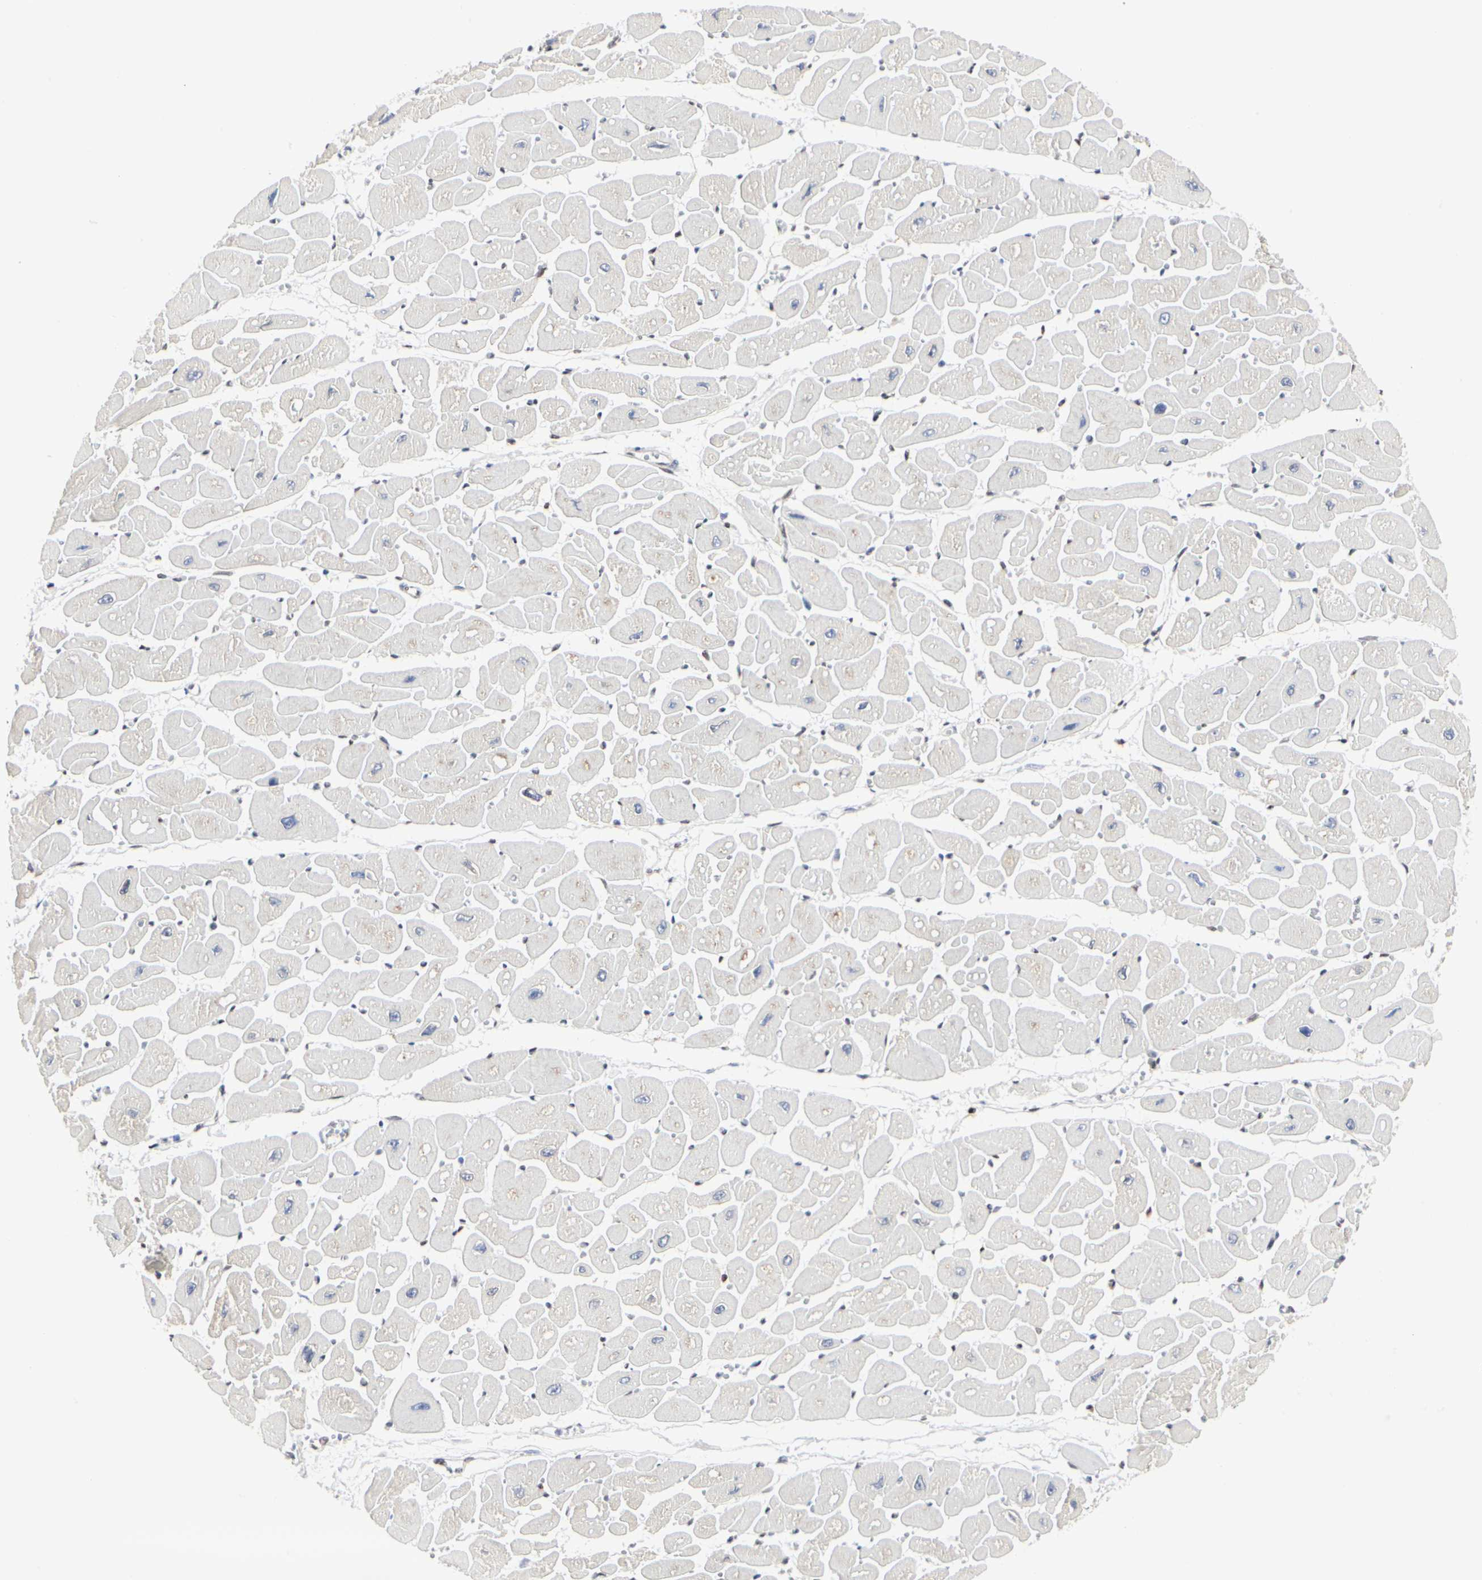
{"staining": {"intensity": "weak", "quantity": "25%-75%", "location": "cytoplasmic/membranous"}, "tissue": "heart muscle", "cell_type": "Cardiomyocytes", "image_type": "normal", "snomed": [{"axis": "morphology", "description": "Normal tissue, NOS"}, {"axis": "topography", "description": "Heart"}], "caption": "This photomicrograph reveals immunohistochemistry (IHC) staining of unremarkable heart muscle, with low weak cytoplasmic/membranous staining in approximately 25%-75% of cardiomyocytes.", "gene": "PRMT3", "patient": {"sex": "female", "age": 54}}